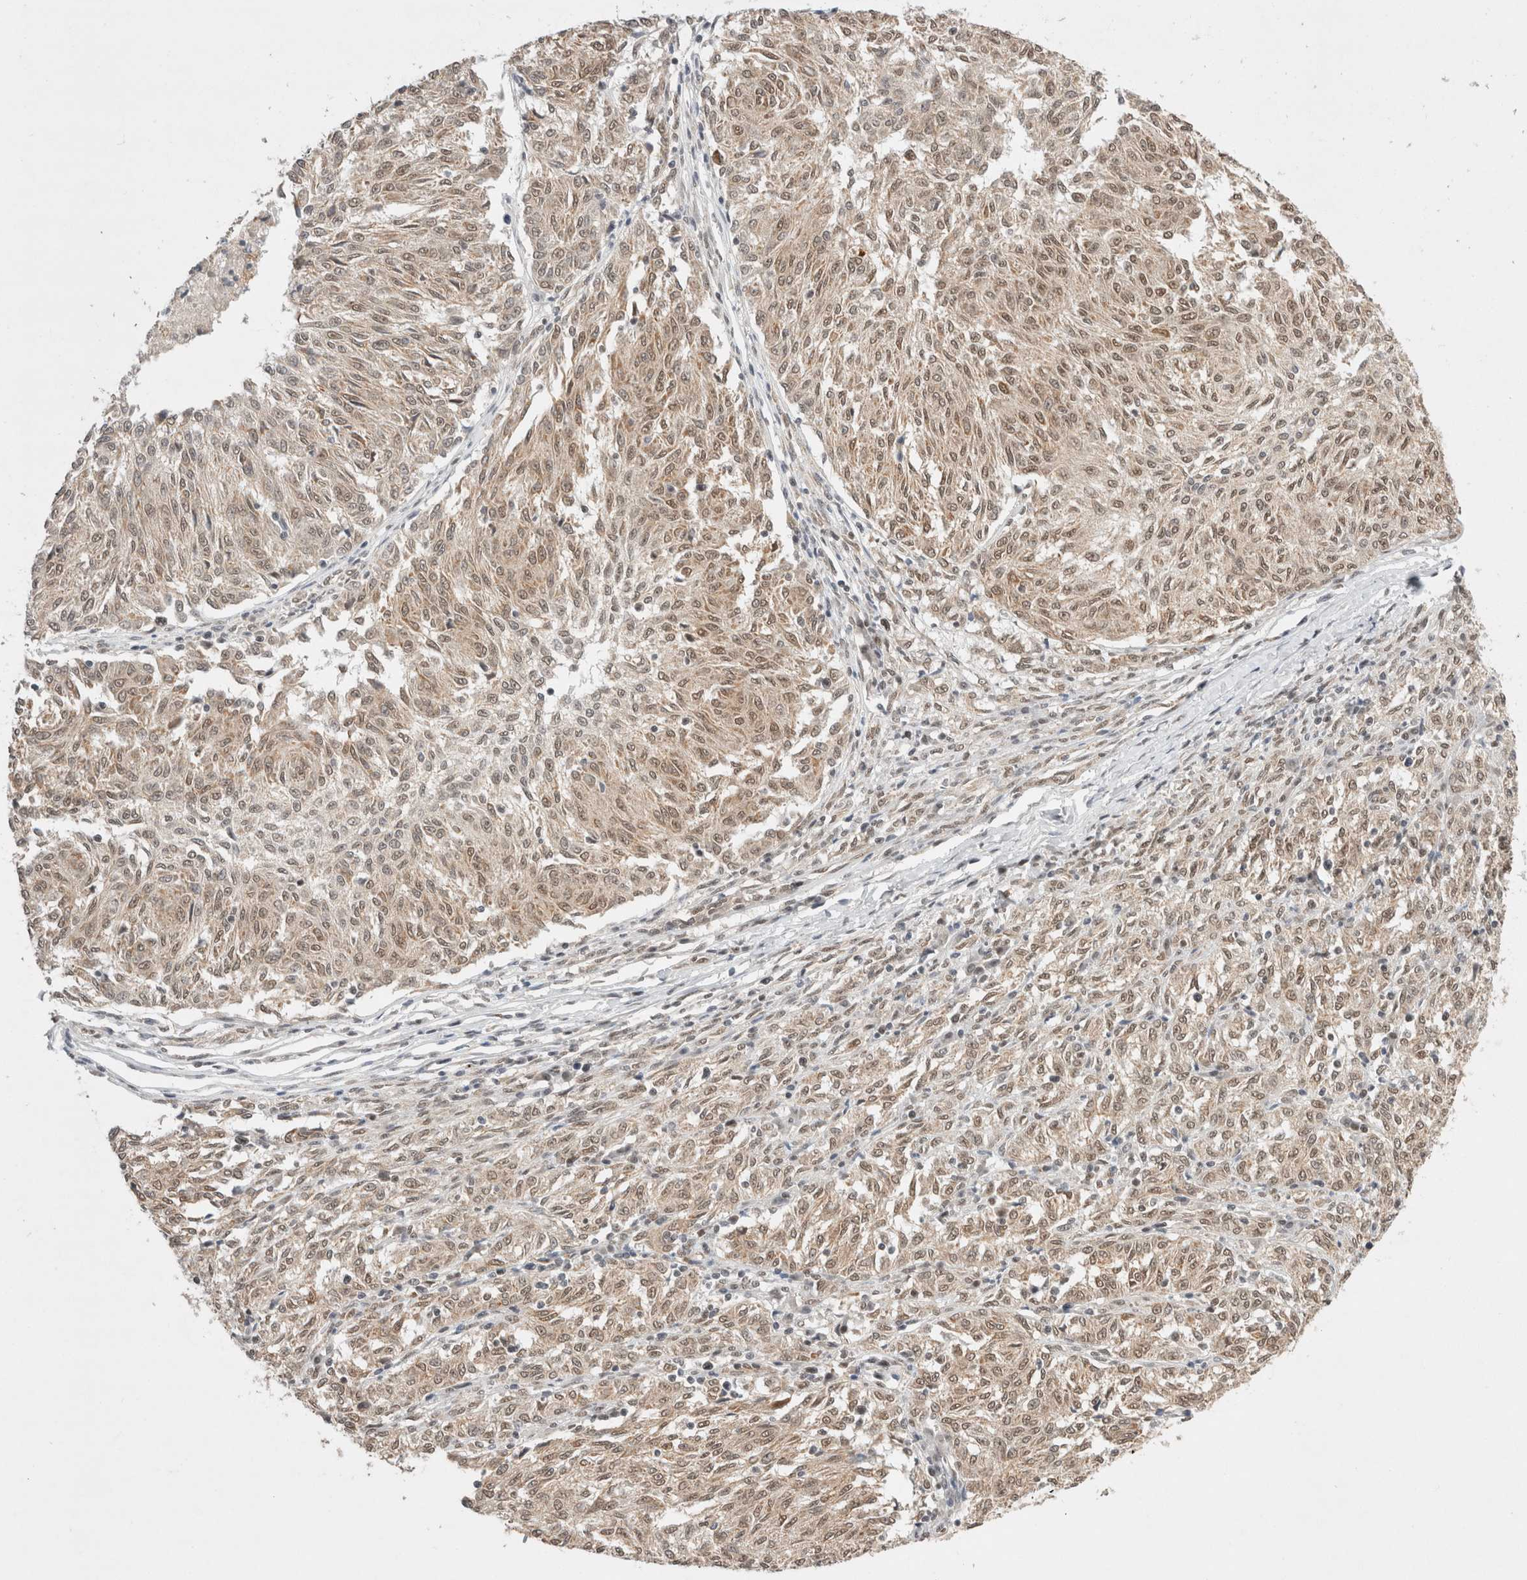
{"staining": {"intensity": "moderate", "quantity": ">75%", "location": "cytoplasmic/membranous,nuclear"}, "tissue": "melanoma", "cell_type": "Tumor cells", "image_type": "cancer", "snomed": [{"axis": "morphology", "description": "Malignant melanoma, NOS"}, {"axis": "topography", "description": "Skin"}], "caption": "Tumor cells demonstrate medium levels of moderate cytoplasmic/membranous and nuclear staining in approximately >75% of cells in human melanoma.", "gene": "GTF2I", "patient": {"sex": "female", "age": 72}}